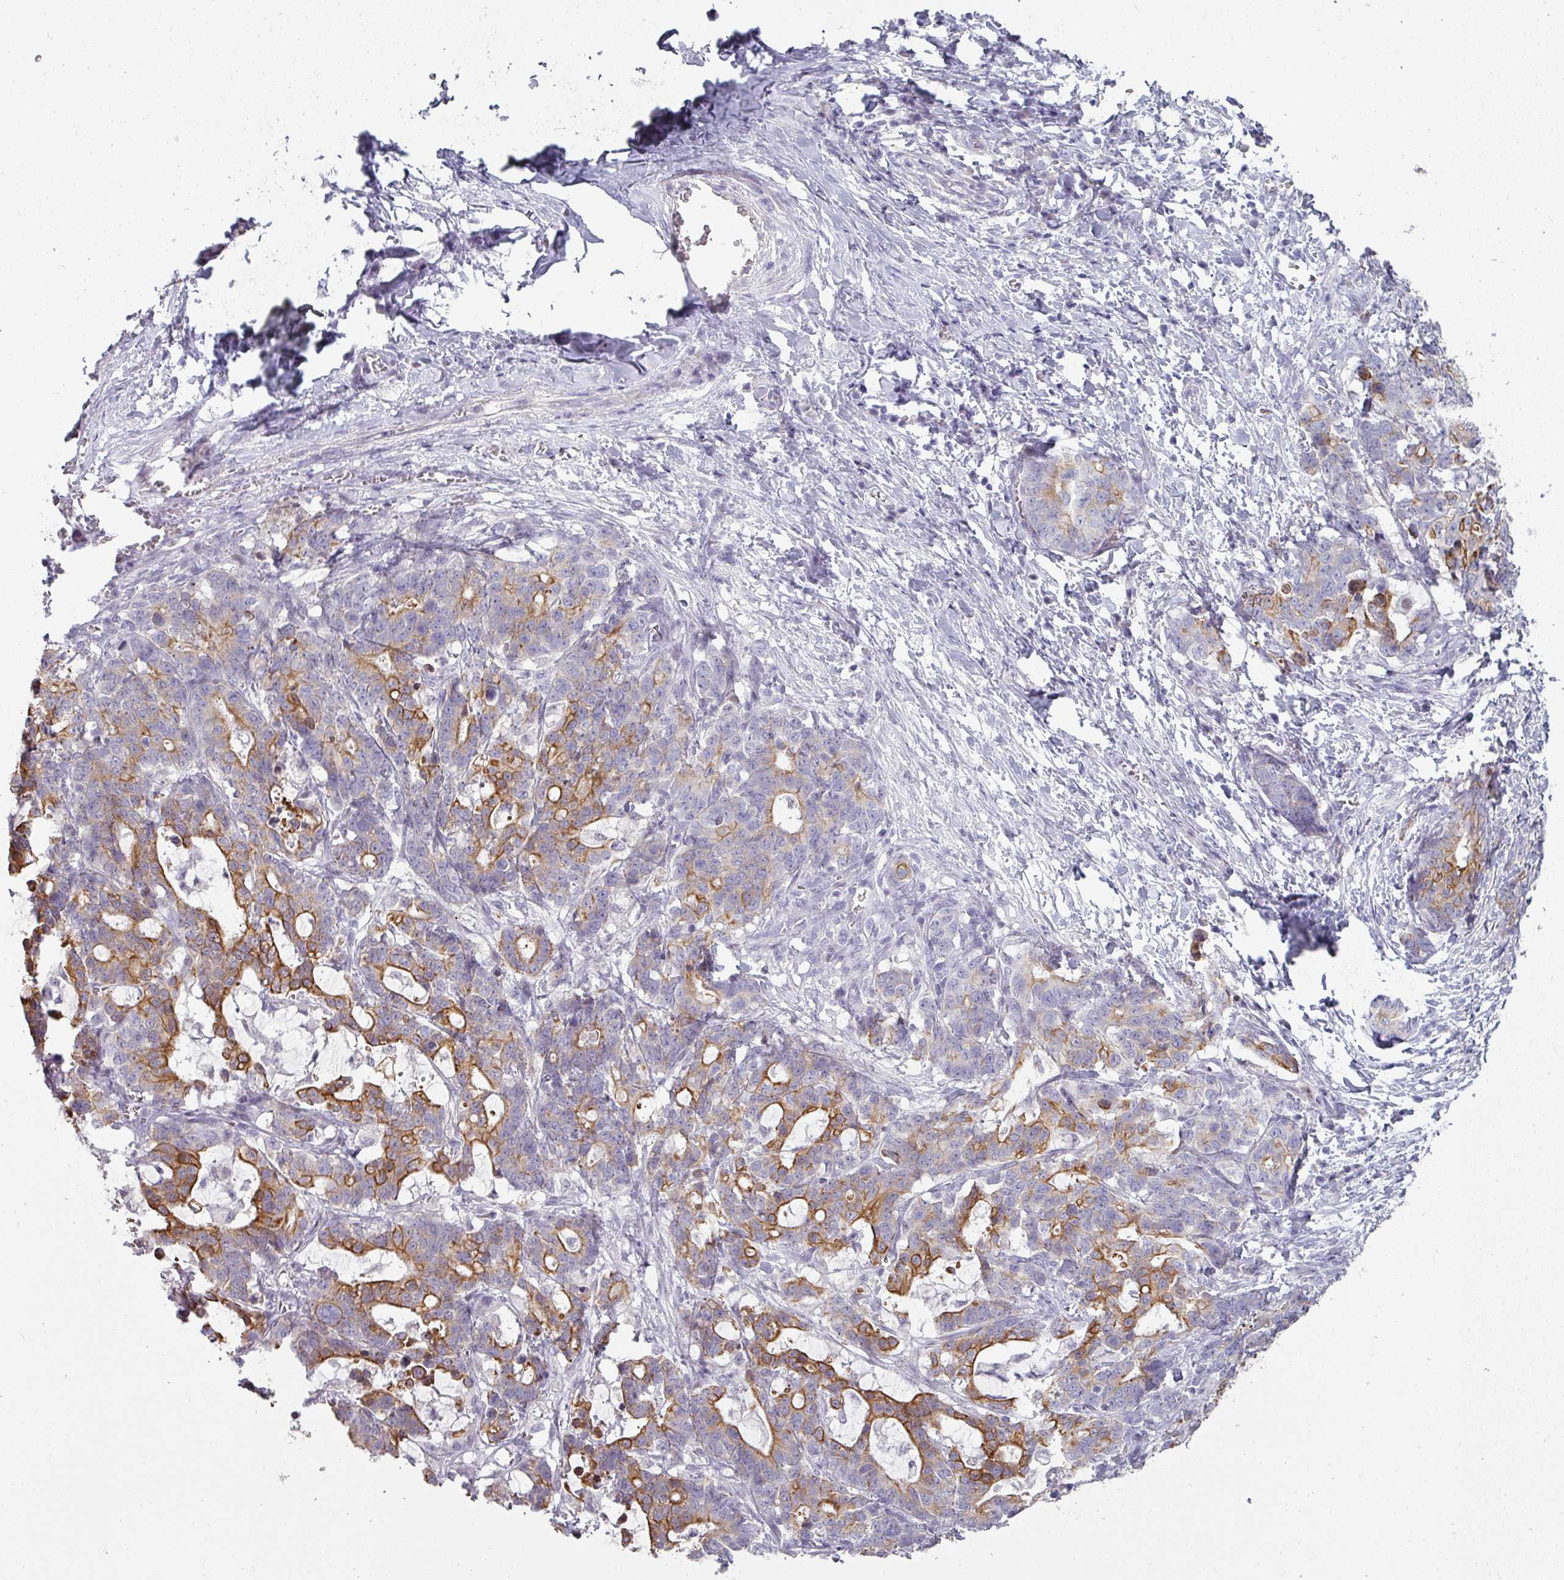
{"staining": {"intensity": "strong", "quantity": "25%-75%", "location": "cytoplasmic/membranous"}, "tissue": "stomach cancer", "cell_type": "Tumor cells", "image_type": "cancer", "snomed": [{"axis": "morphology", "description": "Normal tissue, NOS"}, {"axis": "morphology", "description": "Adenocarcinoma, NOS"}, {"axis": "topography", "description": "Stomach"}], "caption": "Tumor cells demonstrate high levels of strong cytoplasmic/membranous expression in approximately 25%-75% of cells in human adenocarcinoma (stomach). Immunohistochemistry stains the protein of interest in brown and the nuclei are stained blue.", "gene": "GTF2H3", "patient": {"sex": "female", "age": 64}}